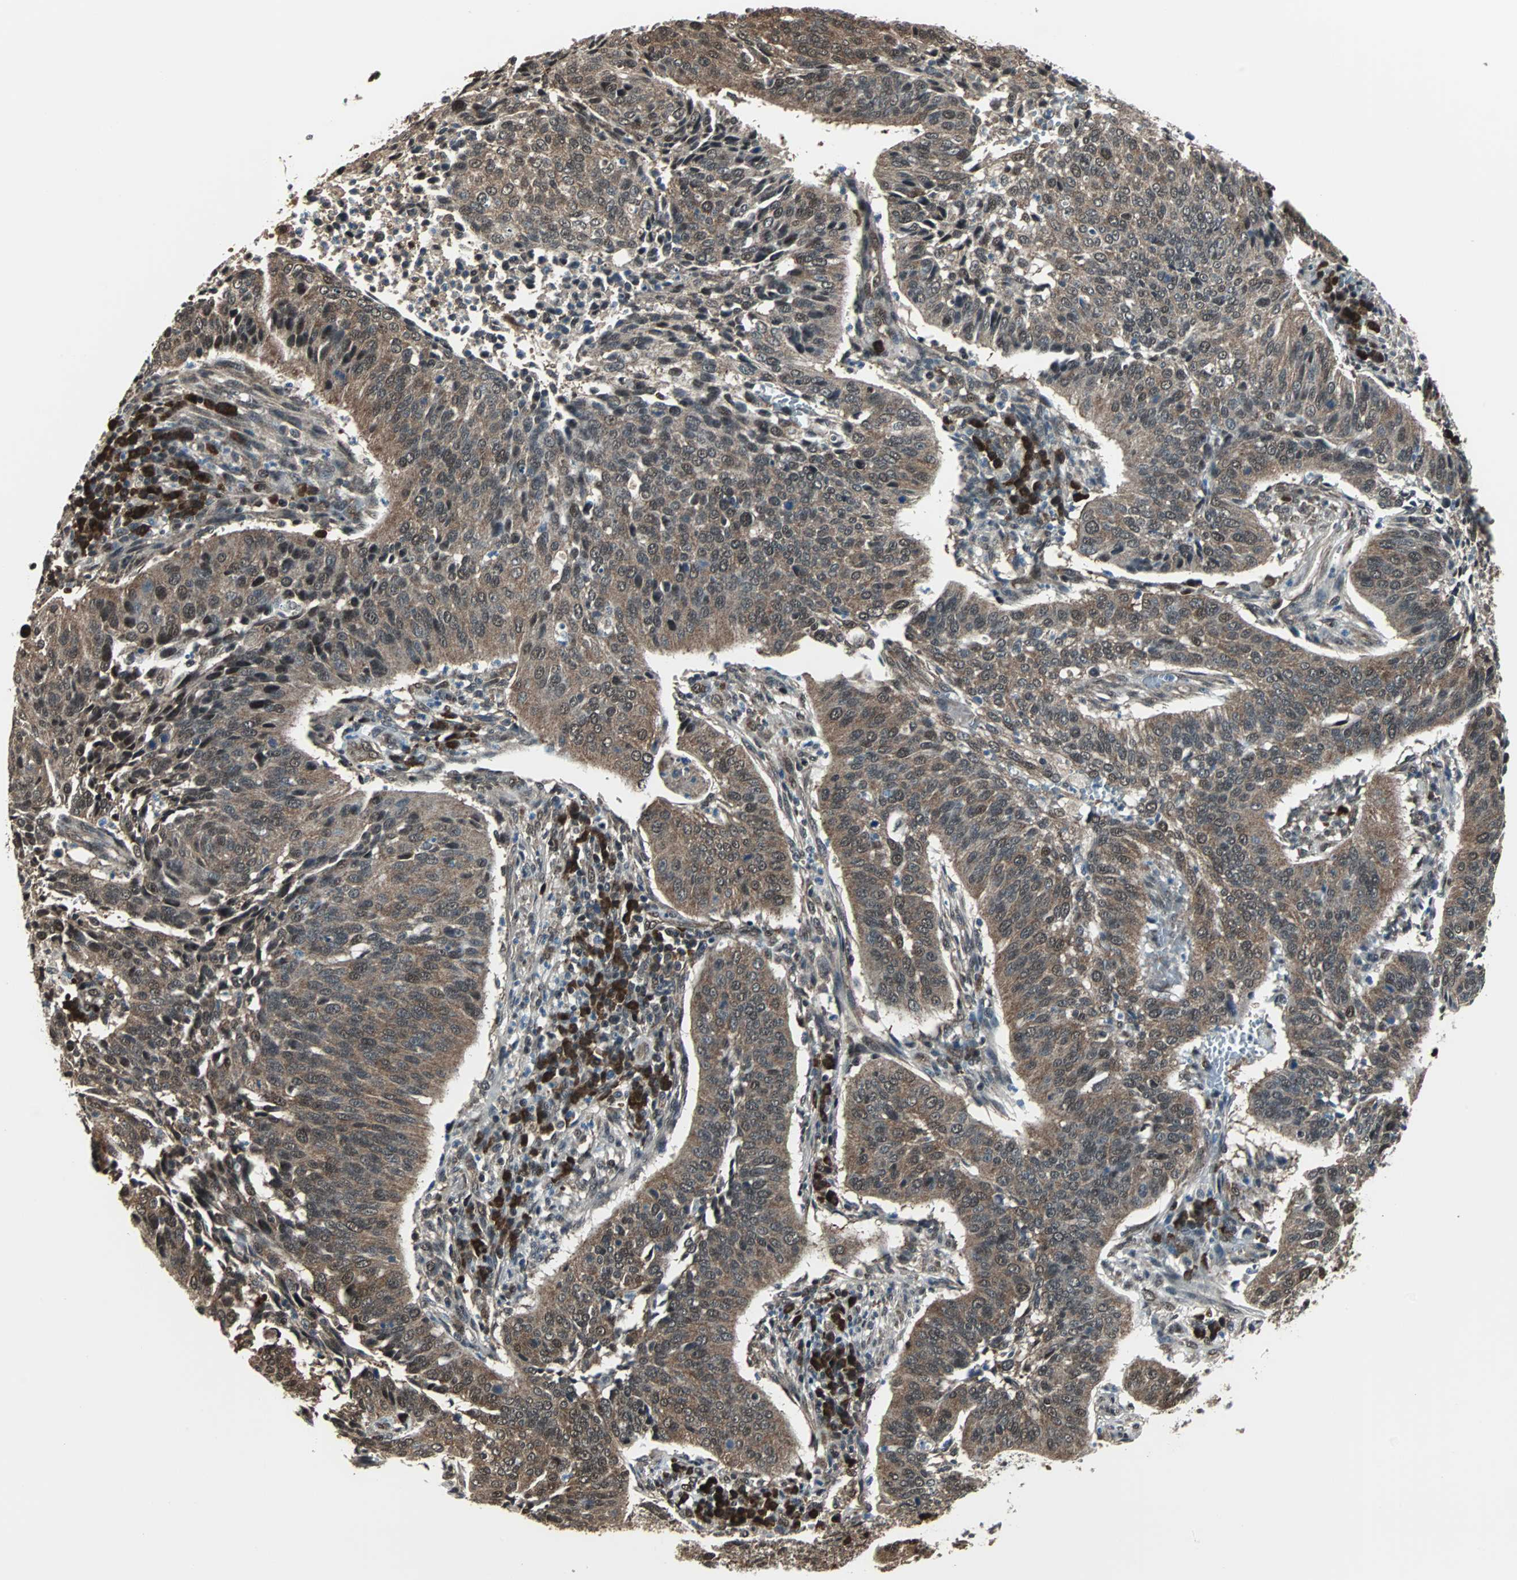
{"staining": {"intensity": "strong", "quantity": ">75%", "location": "cytoplasmic/membranous"}, "tissue": "cervical cancer", "cell_type": "Tumor cells", "image_type": "cancer", "snomed": [{"axis": "morphology", "description": "Squamous cell carcinoma, NOS"}, {"axis": "topography", "description": "Cervix"}], "caption": "Strong cytoplasmic/membranous positivity for a protein is identified in about >75% of tumor cells of squamous cell carcinoma (cervical) using immunohistochemistry (IHC).", "gene": "VCP", "patient": {"sex": "female", "age": 39}}